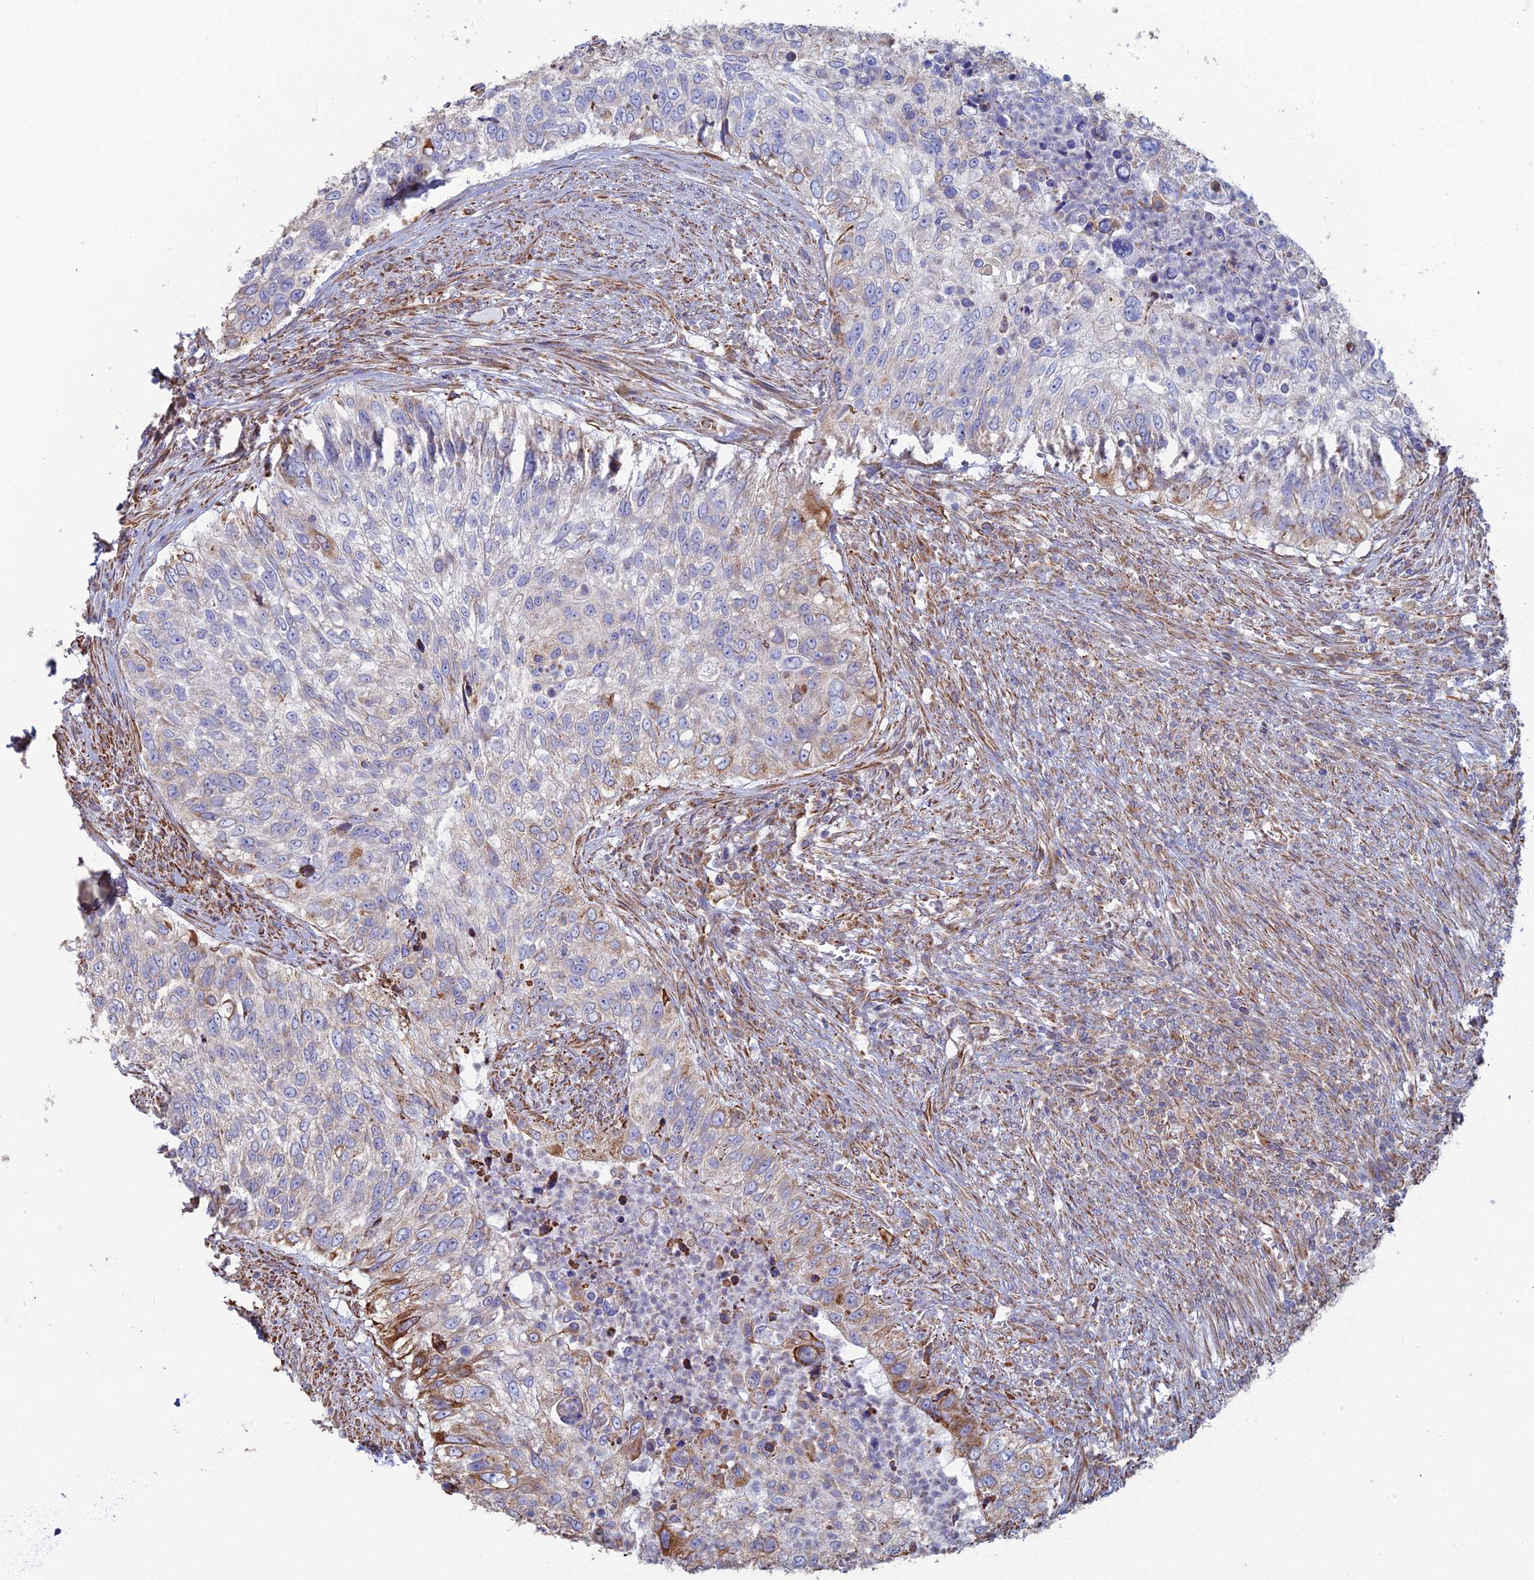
{"staining": {"intensity": "moderate", "quantity": "<25%", "location": "cytoplasmic/membranous"}, "tissue": "urothelial cancer", "cell_type": "Tumor cells", "image_type": "cancer", "snomed": [{"axis": "morphology", "description": "Urothelial carcinoma, High grade"}, {"axis": "topography", "description": "Urinary bladder"}], "caption": "This is a micrograph of immunohistochemistry (IHC) staining of urothelial cancer, which shows moderate positivity in the cytoplasmic/membranous of tumor cells.", "gene": "CLVS2", "patient": {"sex": "female", "age": 60}}